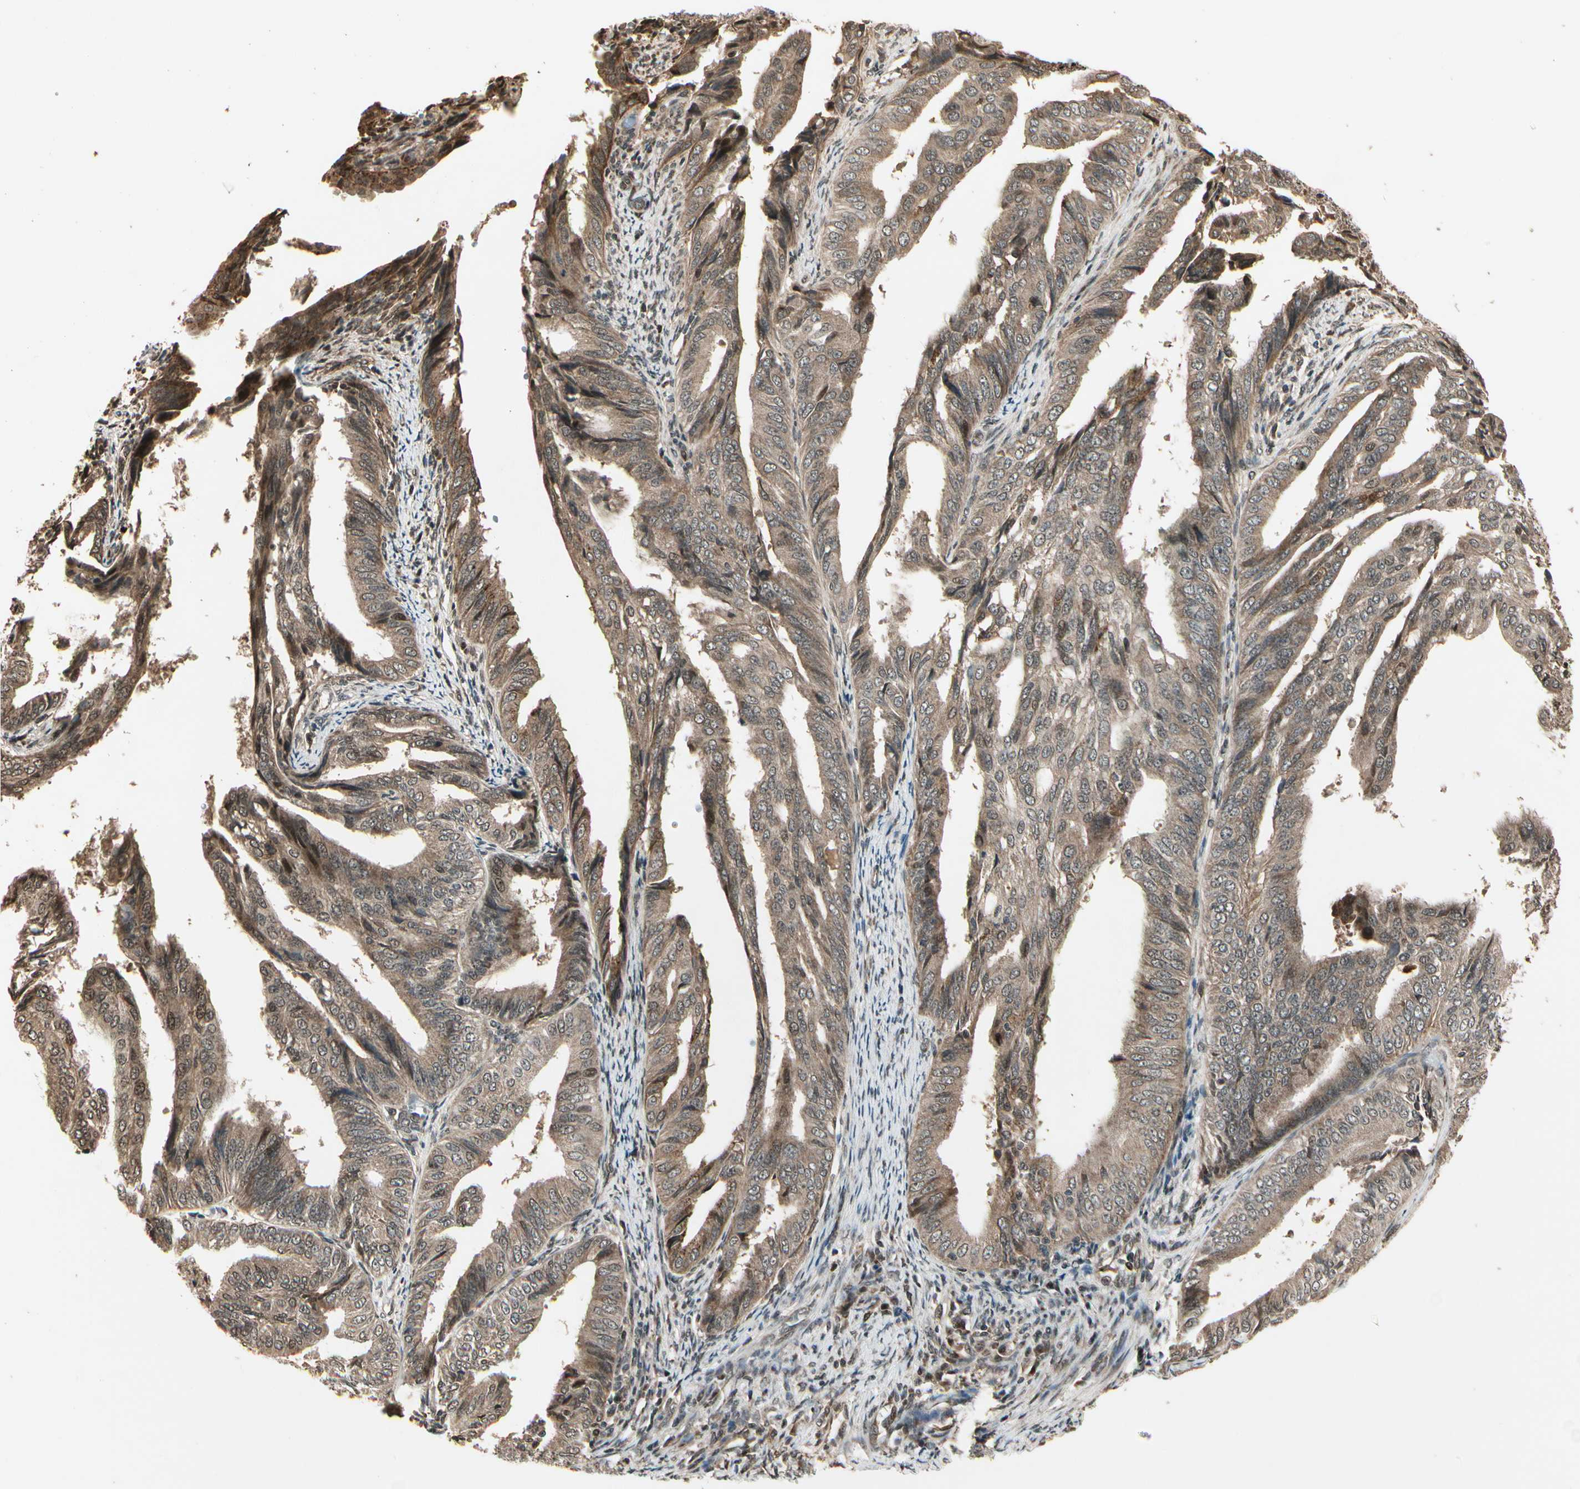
{"staining": {"intensity": "moderate", "quantity": ">75%", "location": "cytoplasmic/membranous"}, "tissue": "endometrial cancer", "cell_type": "Tumor cells", "image_type": "cancer", "snomed": [{"axis": "morphology", "description": "Adenocarcinoma, NOS"}, {"axis": "topography", "description": "Endometrium"}], "caption": "Human endometrial cancer (adenocarcinoma) stained with a brown dye demonstrates moderate cytoplasmic/membranous positive staining in about >75% of tumor cells.", "gene": "GLUL", "patient": {"sex": "female", "age": 58}}